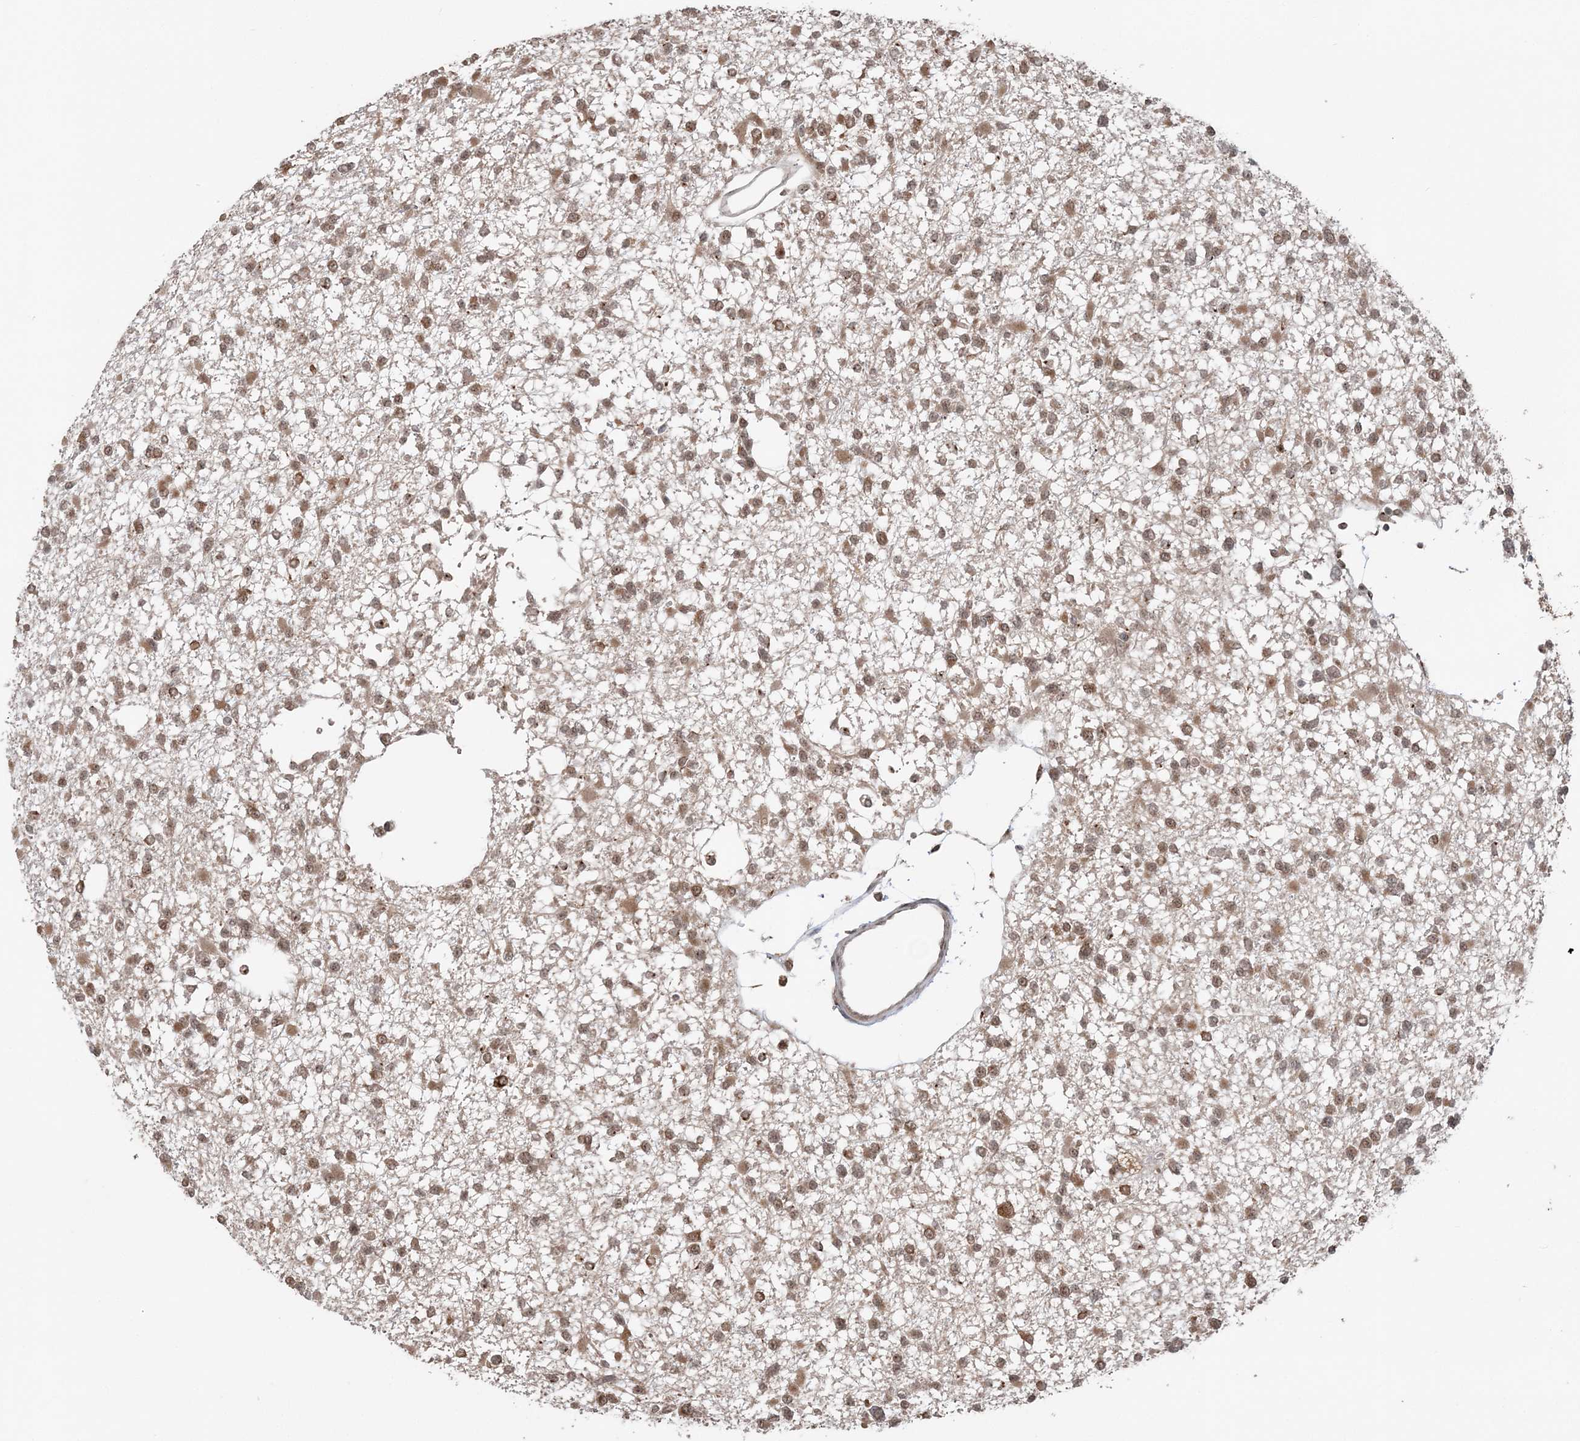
{"staining": {"intensity": "moderate", "quantity": ">75%", "location": "cytoplasmic/membranous,nuclear"}, "tissue": "glioma", "cell_type": "Tumor cells", "image_type": "cancer", "snomed": [{"axis": "morphology", "description": "Glioma, malignant, Low grade"}, {"axis": "topography", "description": "Brain"}], "caption": "High-magnification brightfield microscopy of glioma stained with DAB (brown) and counterstained with hematoxylin (blue). tumor cells exhibit moderate cytoplasmic/membranous and nuclear positivity is seen in about>75% of cells.", "gene": "TMED10", "patient": {"sex": "female", "age": 22}}